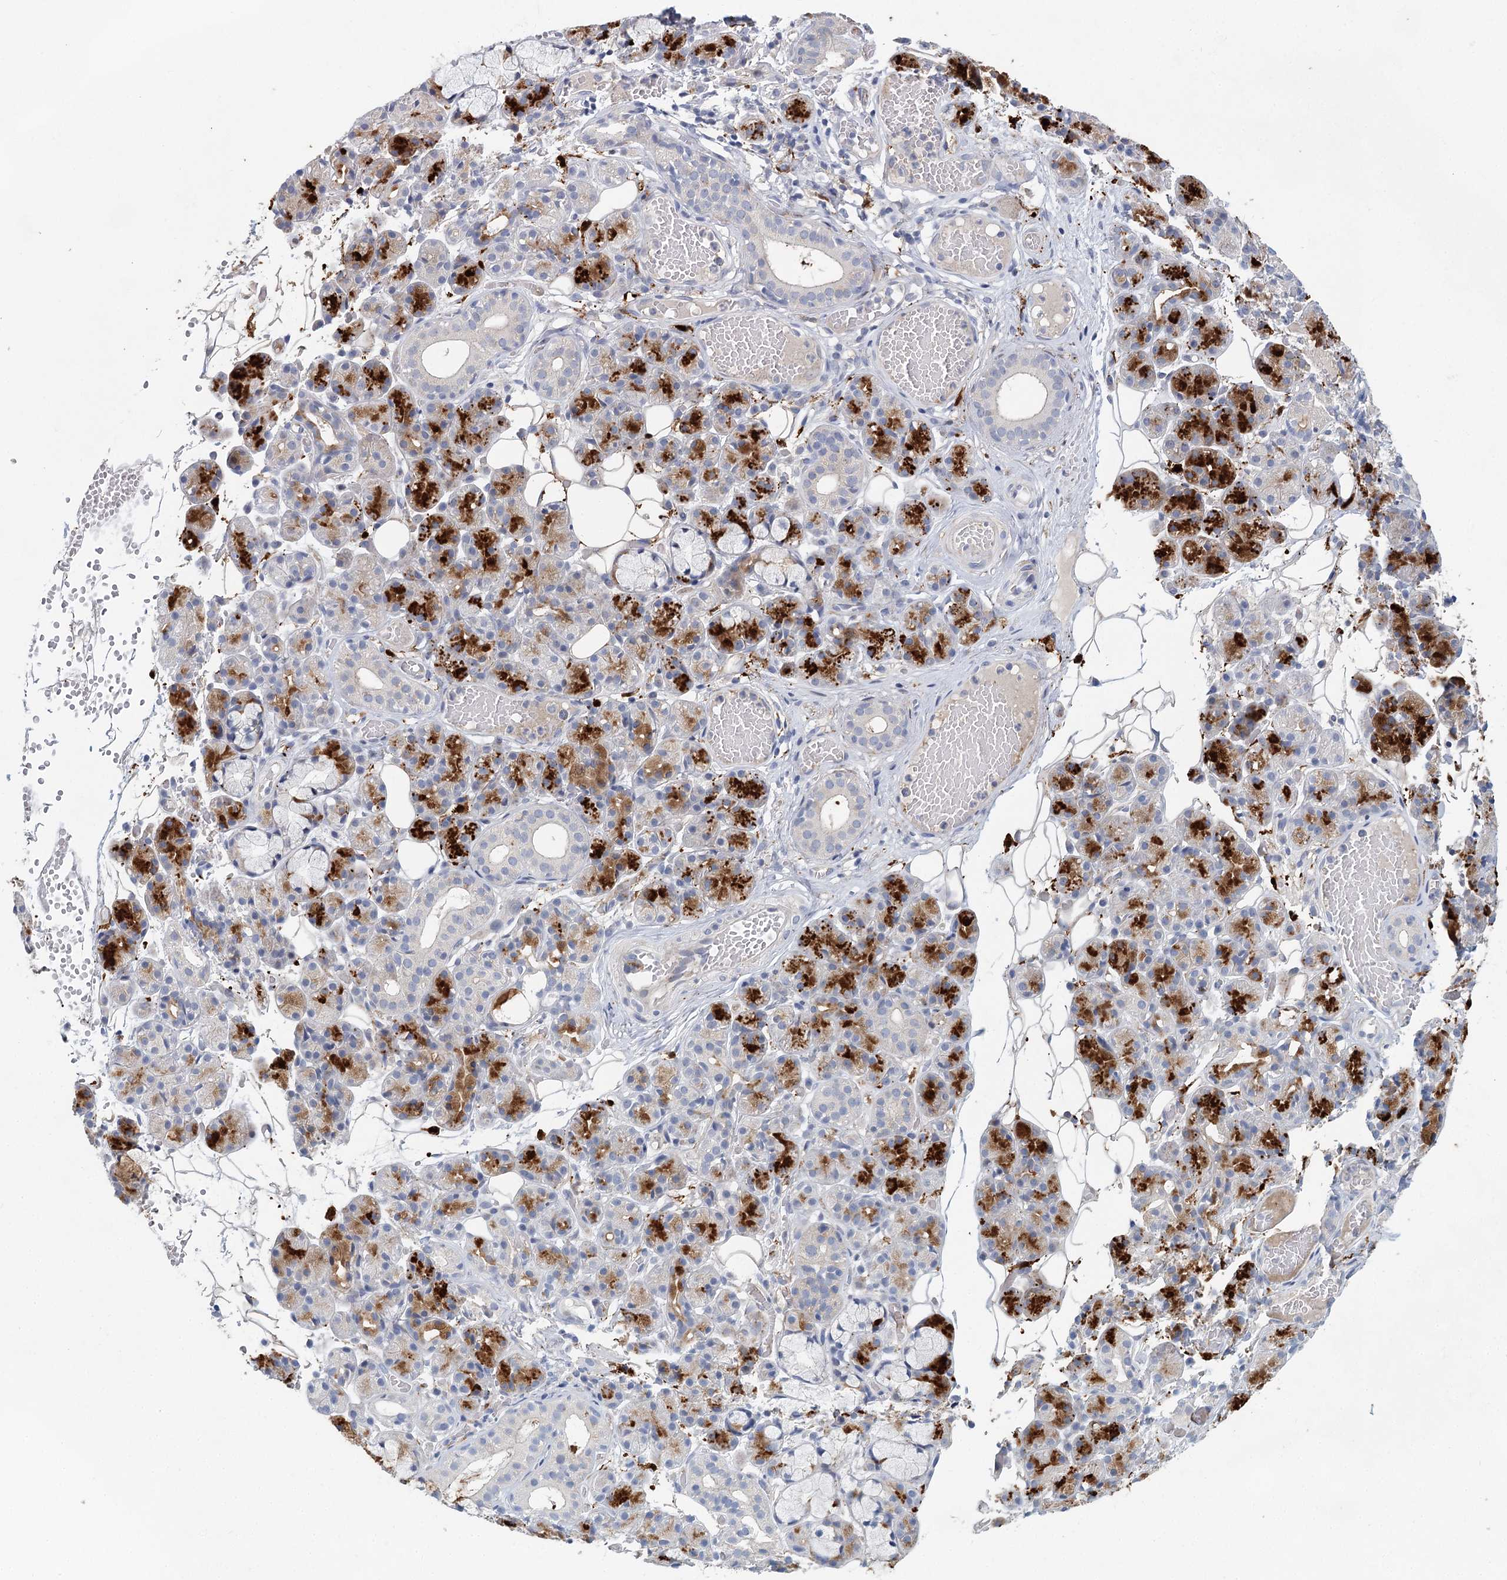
{"staining": {"intensity": "strong", "quantity": "<25%", "location": "cytoplasmic/membranous"}, "tissue": "salivary gland", "cell_type": "Glandular cells", "image_type": "normal", "snomed": [{"axis": "morphology", "description": "Normal tissue, NOS"}, {"axis": "topography", "description": "Salivary gland"}], "caption": "DAB (3,3'-diaminobenzidine) immunohistochemical staining of unremarkable human salivary gland shows strong cytoplasmic/membranous protein expression in approximately <25% of glandular cells. (DAB (3,3'-diaminobenzidine) IHC, brown staining for protein, blue staining for nuclei).", "gene": "SLC19A3", "patient": {"sex": "male", "age": 63}}